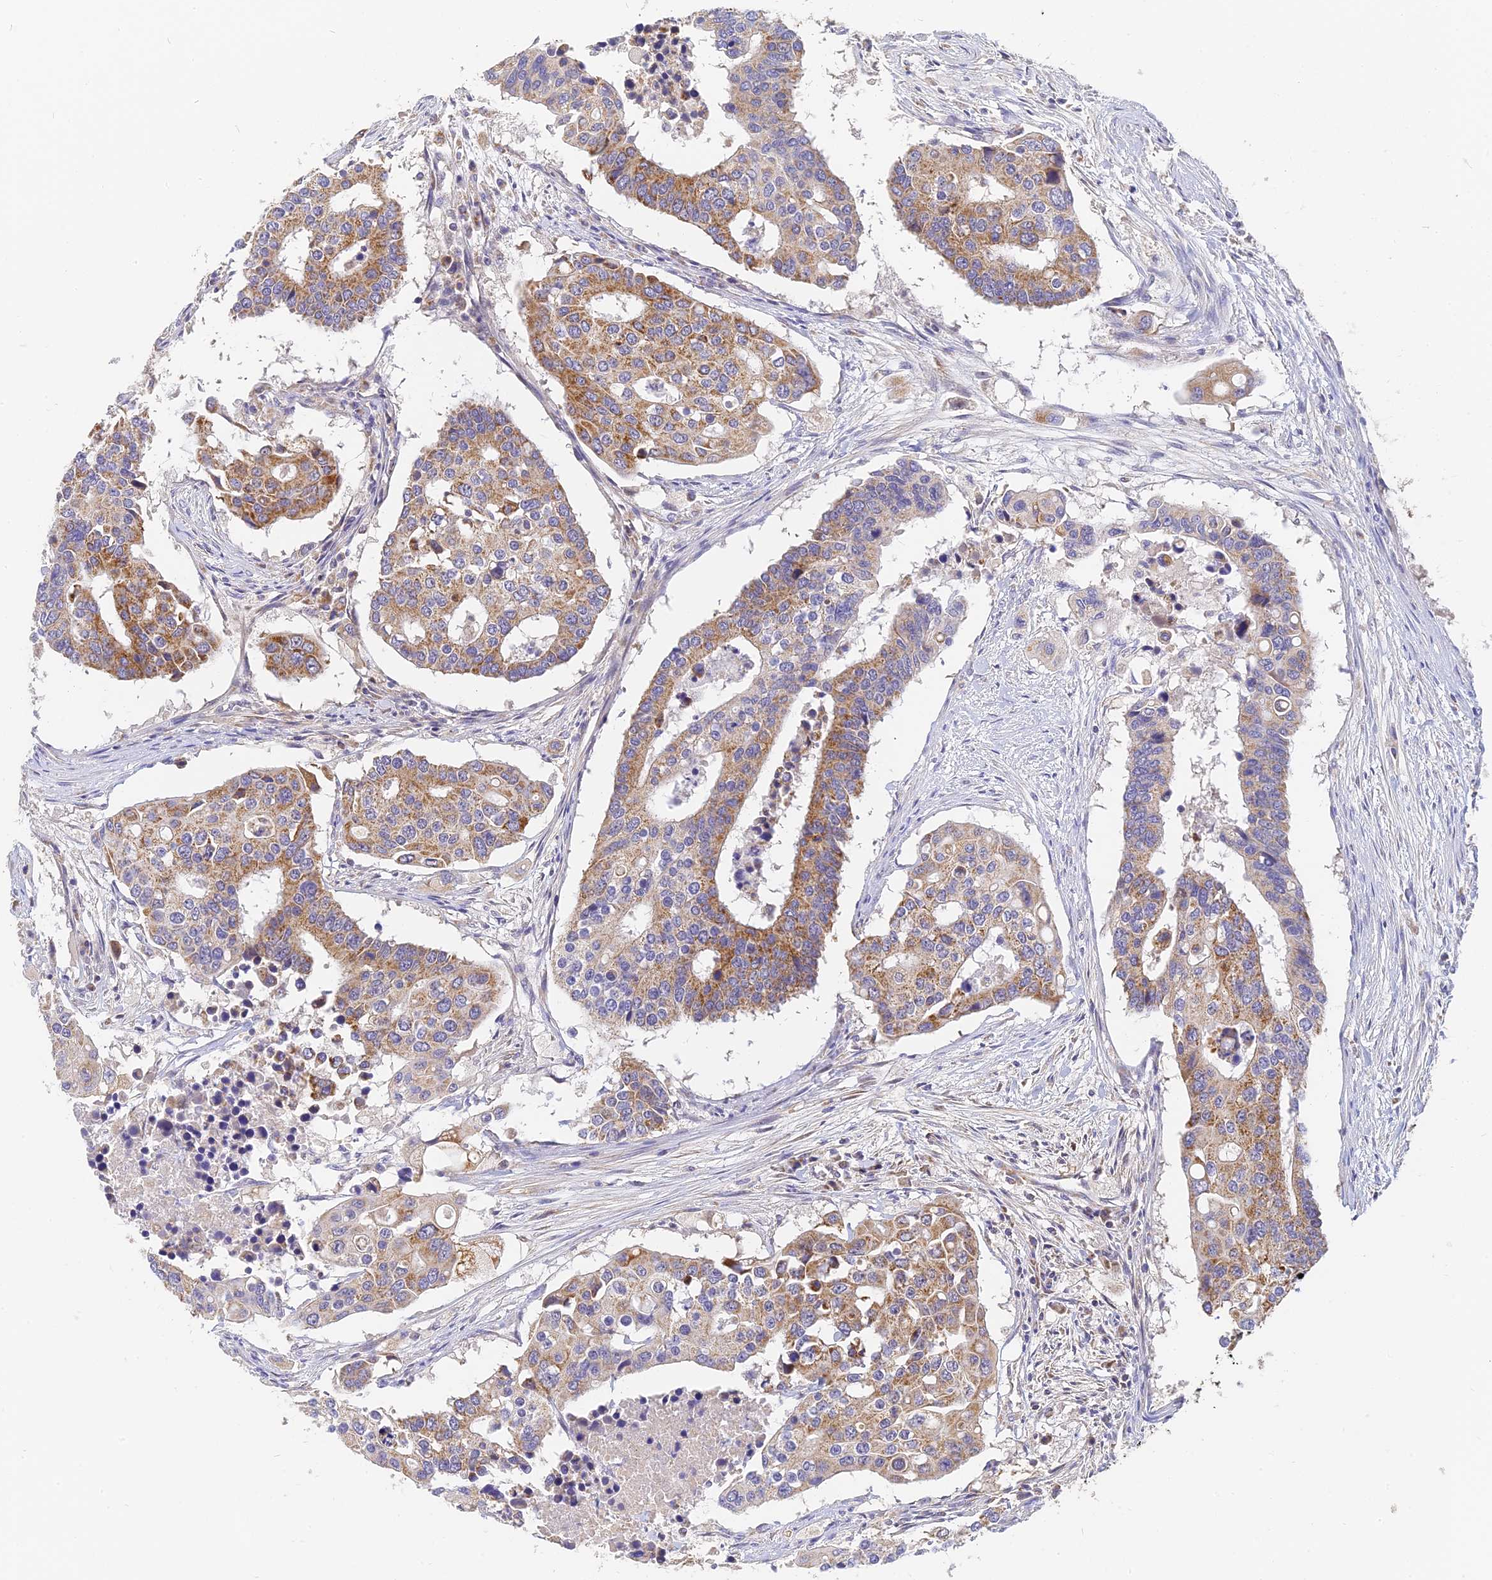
{"staining": {"intensity": "moderate", "quantity": ">75%", "location": "cytoplasmic/membranous"}, "tissue": "colorectal cancer", "cell_type": "Tumor cells", "image_type": "cancer", "snomed": [{"axis": "morphology", "description": "Adenocarcinoma, NOS"}, {"axis": "topography", "description": "Colon"}], "caption": "A high-resolution micrograph shows immunohistochemistry (IHC) staining of colorectal cancer, which exhibits moderate cytoplasmic/membranous positivity in about >75% of tumor cells. Immunohistochemistry (ihc) stains the protein in brown and the nuclei are stained blue.", "gene": "MRPL15", "patient": {"sex": "male", "age": 77}}